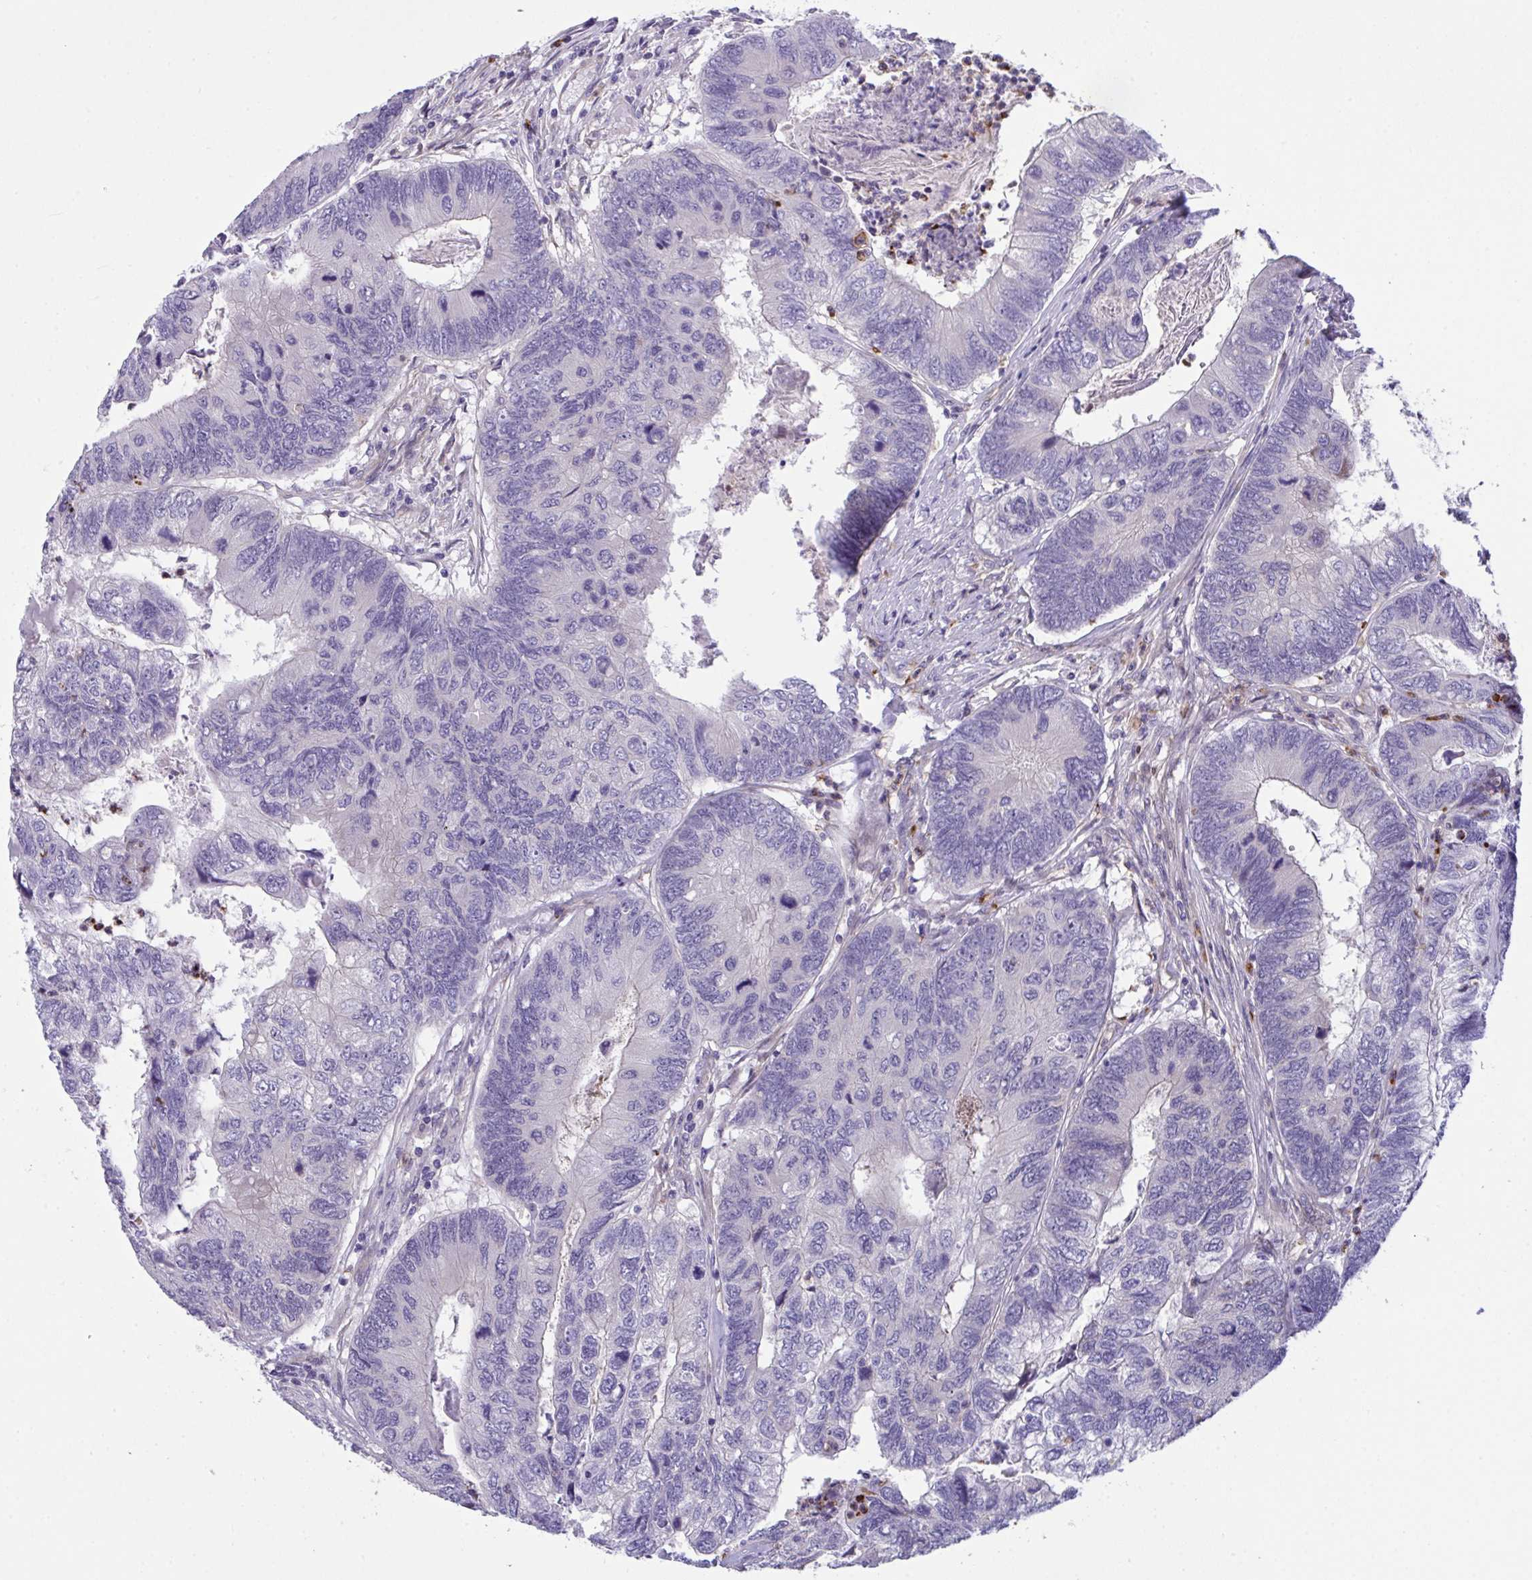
{"staining": {"intensity": "negative", "quantity": "none", "location": "none"}, "tissue": "colorectal cancer", "cell_type": "Tumor cells", "image_type": "cancer", "snomed": [{"axis": "morphology", "description": "Adenocarcinoma, NOS"}, {"axis": "topography", "description": "Colon"}], "caption": "Colorectal adenocarcinoma was stained to show a protein in brown. There is no significant expression in tumor cells. The staining was performed using DAB (3,3'-diaminobenzidine) to visualize the protein expression in brown, while the nuclei were stained in blue with hematoxylin (Magnification: 20x).", "gene": "RHOXF1", "patient": {"sex": "female", "age": 67}}